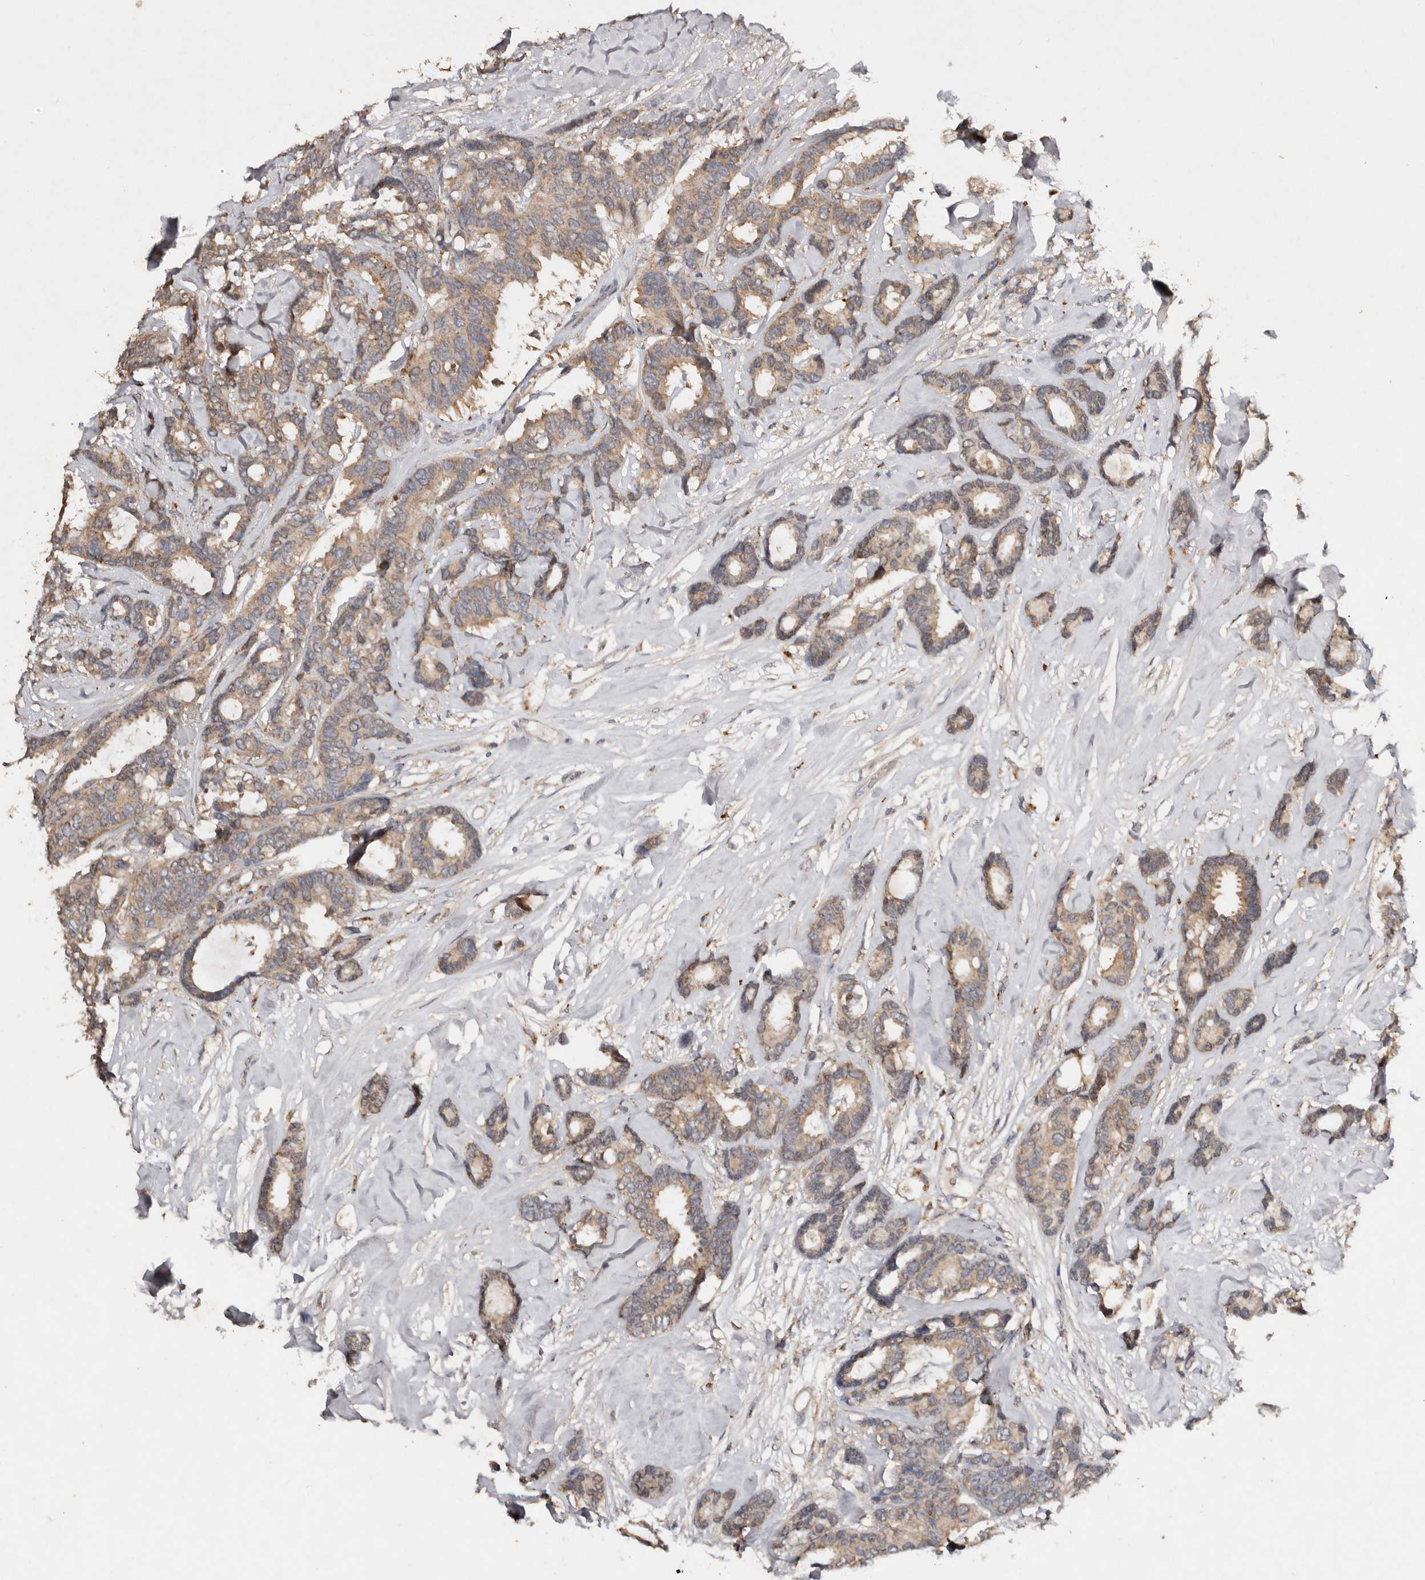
{"staining": {"intensity": "weak", "quantity": ">75%", "location": "cytoplasmic/membranous"}, "tissue": "breast cancer", "cell_type": "Tumor cells", "image_type": "cancer", "snomed": [{"axis": "morphology", "description": "Duct carcinoma"}, {"axis": "topography", "description": "Breast"}], "caption": "This is a photomicrograph of IHC staining of invasive ductal carcinoma (breast), which shows weak expression in the cytoplasmic/membranous of tumor cells.", "gene": "EDEM1", "patient": {"sex": "female", "age": 87}}